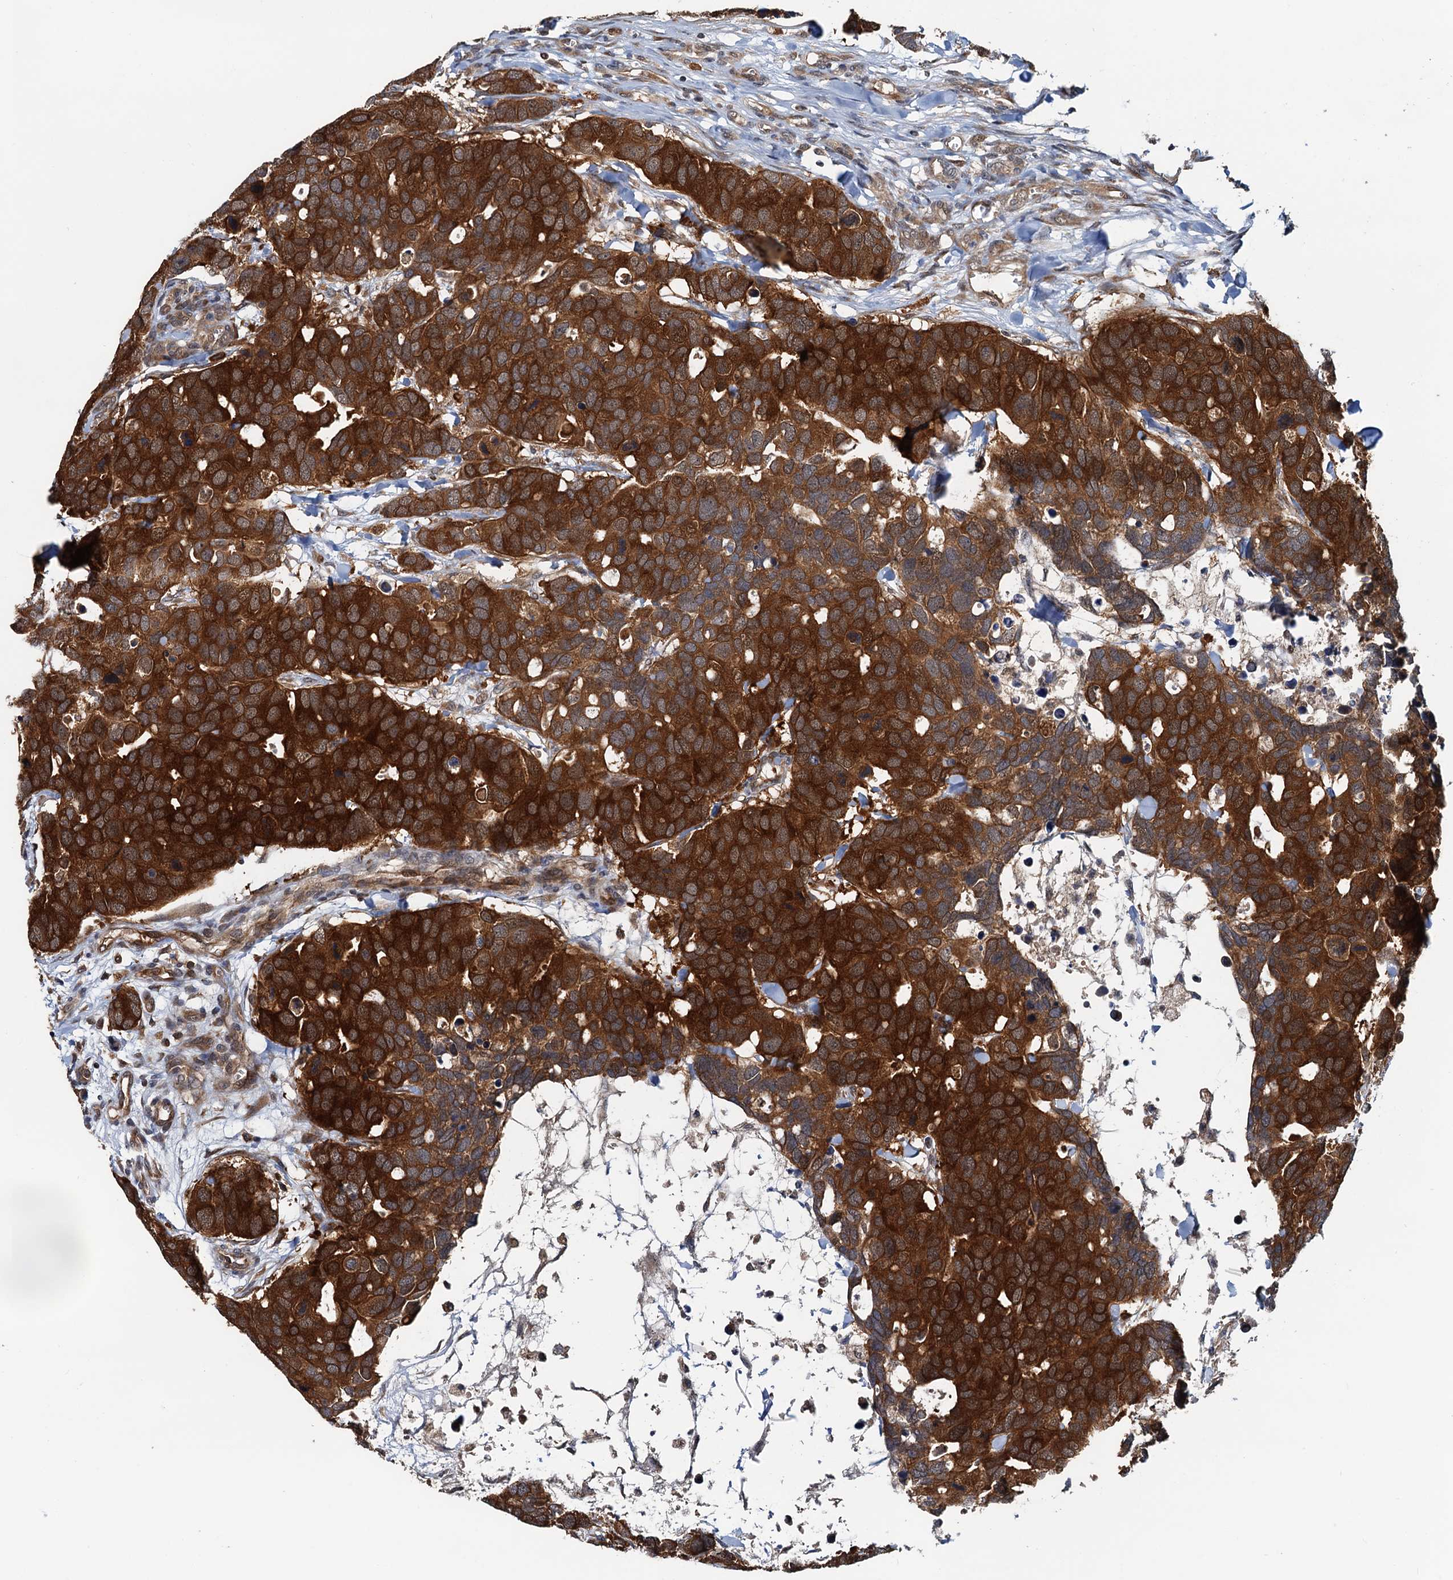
{"staining": {"intensity": "strong", "quantity": ">75%", "location": "cytoplasmic/membranous"}, "tissue": "breast cancer", "cell_type": "Tumor cells", "image_type": "cancer", "snomed": [{"axis": "morphology", "description": "Duct carcinoma"}, {"axis": "topography", "description": "Breast"}], "caption": "Immunohistochemistry (IHC) (DAB) staining of breast cancer (invasive ductal carcinoma) reveals strong cytoplasmic/membranous protein staining in approximately >75% of tumor cells.", "gene": "AAGAB", "patient": {"sex": "female", "age": 83}}